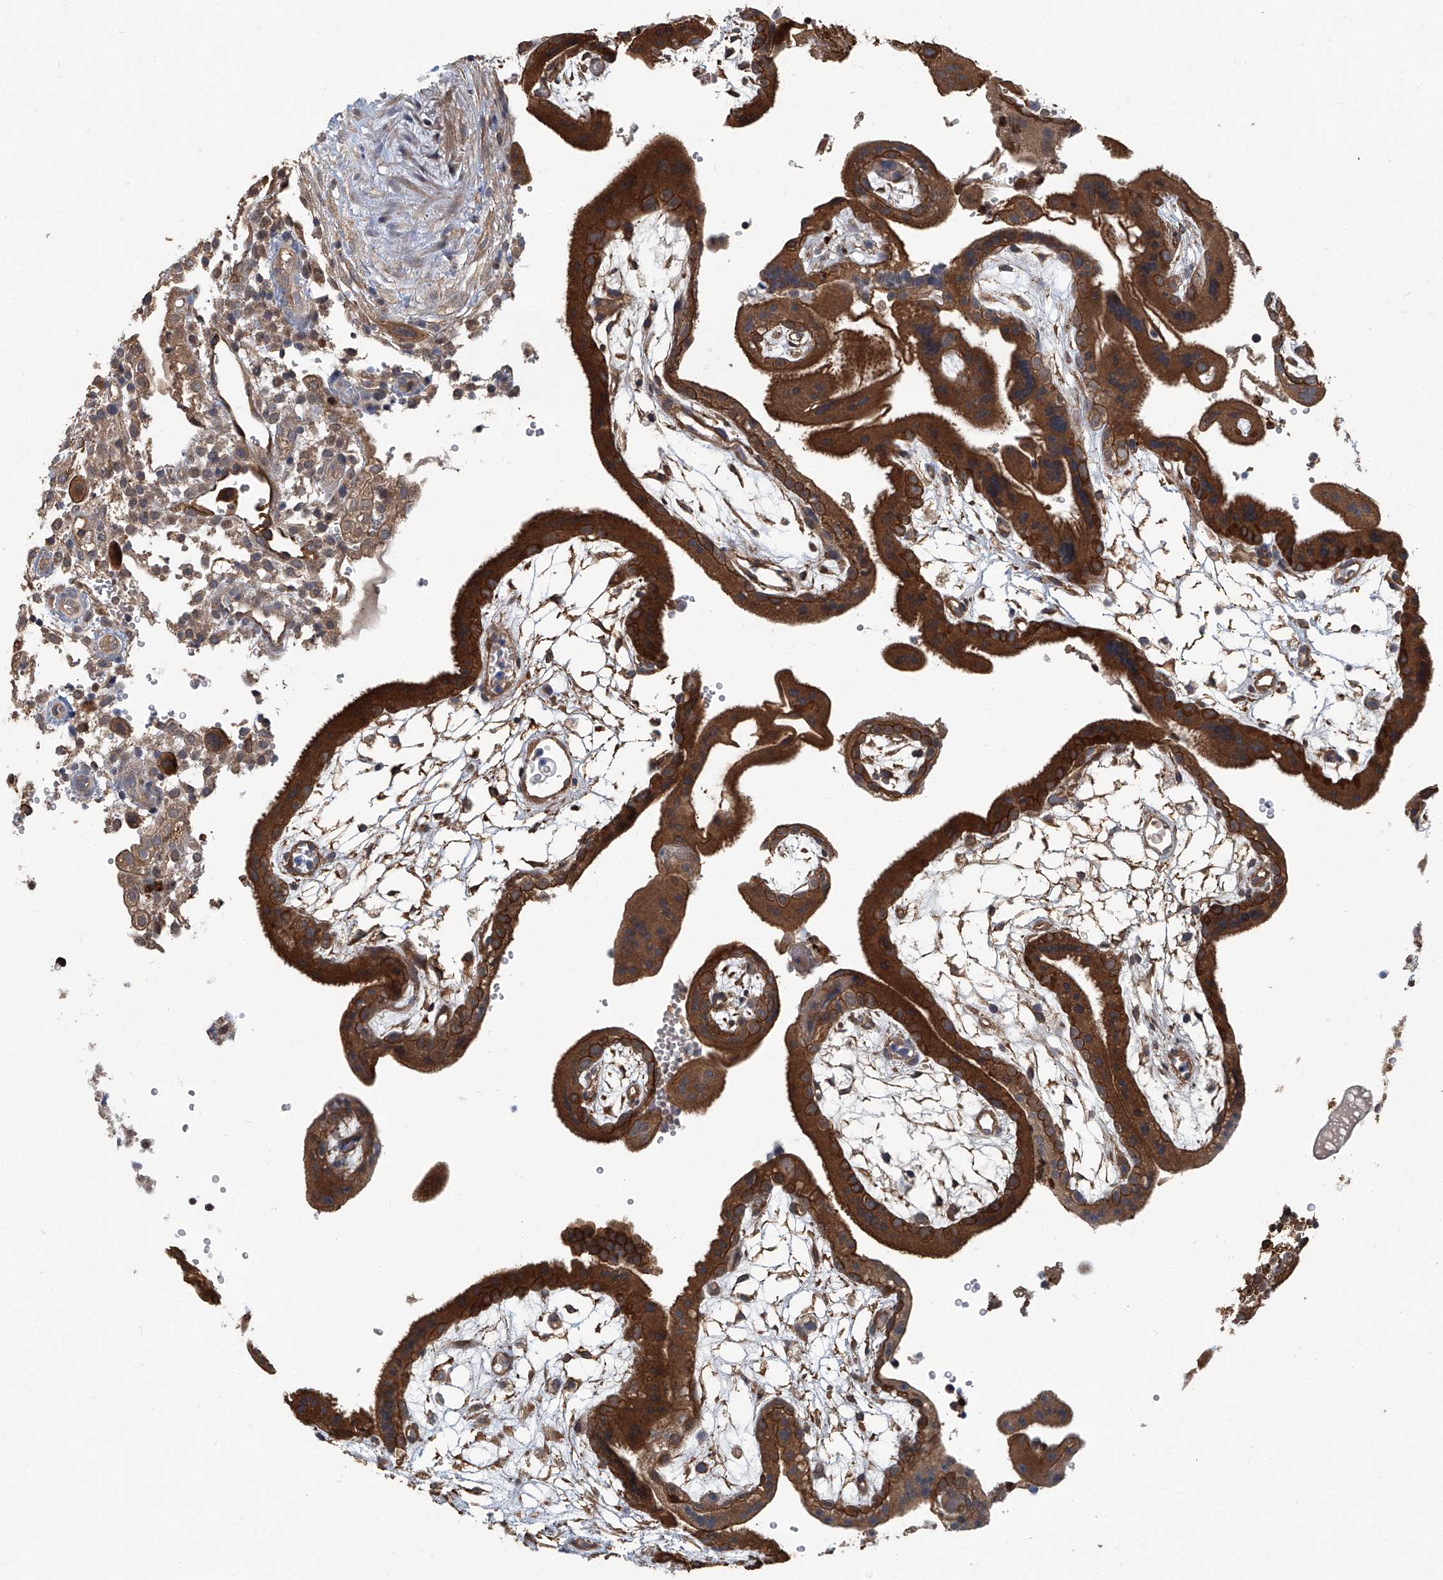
{"staining": {"intensity": "strong", "quantity": ">75%", "location": "cytoplasmic/membranous"}, "tissue": "placenta", "cell_type": "Trophoblastic cells", "image_type": "normal", "snomed": [{"axis": "morphology", "description": "Normal tissue, NOS"}, {"axis": "topography", "description": "Placenta"}], "caption": "Human placenta stained for a protein (brown) shows strong cytoplasmic/membranous positive positivity in about >75% of trophoblastic cells.", "gene": "ANKRD34A", "patient": {"sex": "female", "age": 18}}